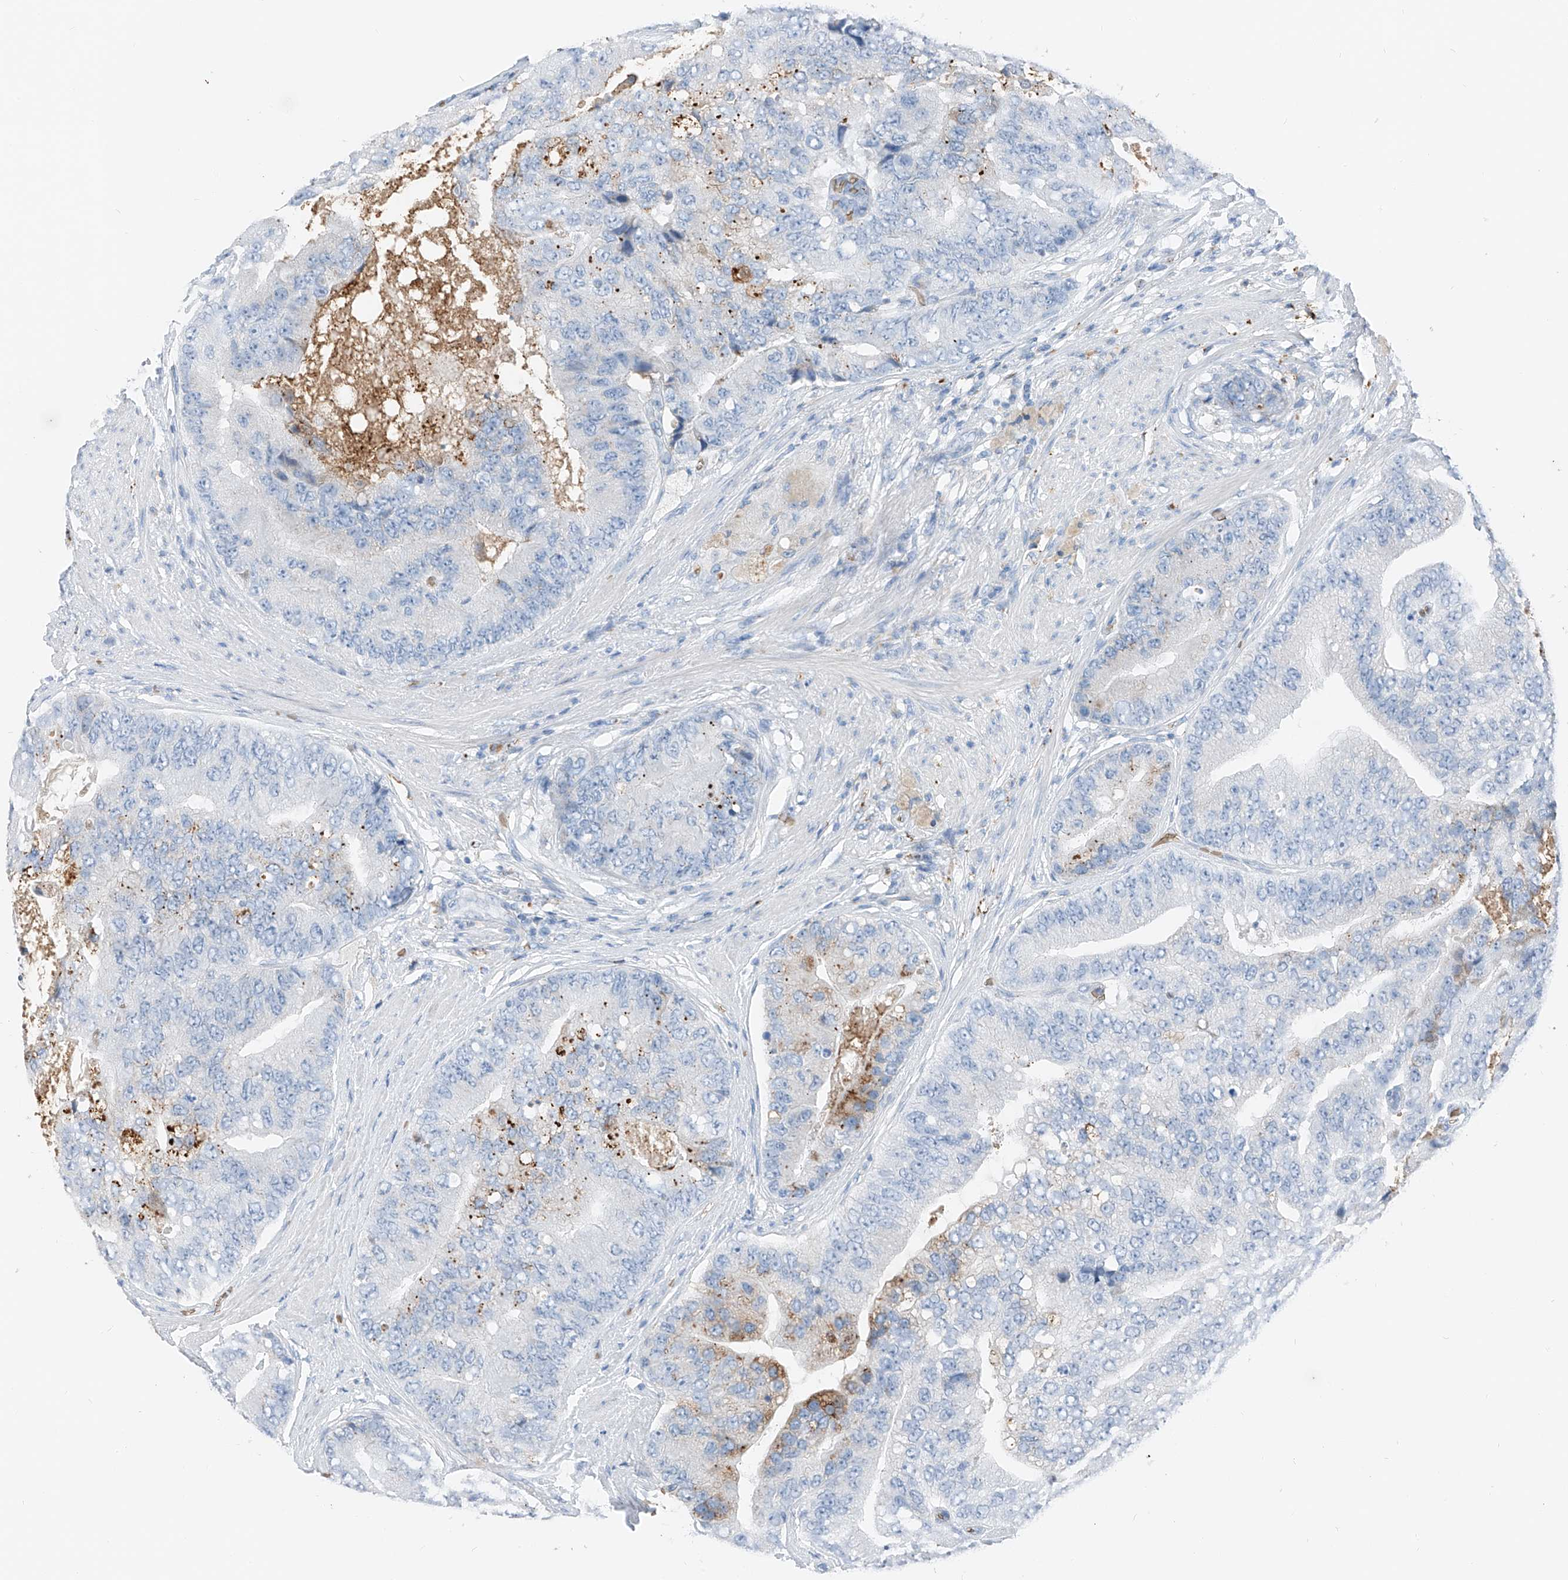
{"staining": {"intensity": "moderate", "quantity": "<25%", "location": "cytoplasmic/membranous"}, "tissue": "prostate cancer", "cell_type": "Tumor cells", "image_type": "cancer", "snomed": [{"axis": "morphology", "description": "Adenocarcinoma, High grade"}, {"axis": "topography", "description": "Prostate"}], "caption": "Immunohistochemical staining of high-grade adenocarcinoma (prostate) reveals low levels of moderate cytoplasmic/membranous staining in about <25% of tumor cells.", "gene": "PRSS23", "patient": {"sex": "male", "age": 70}}